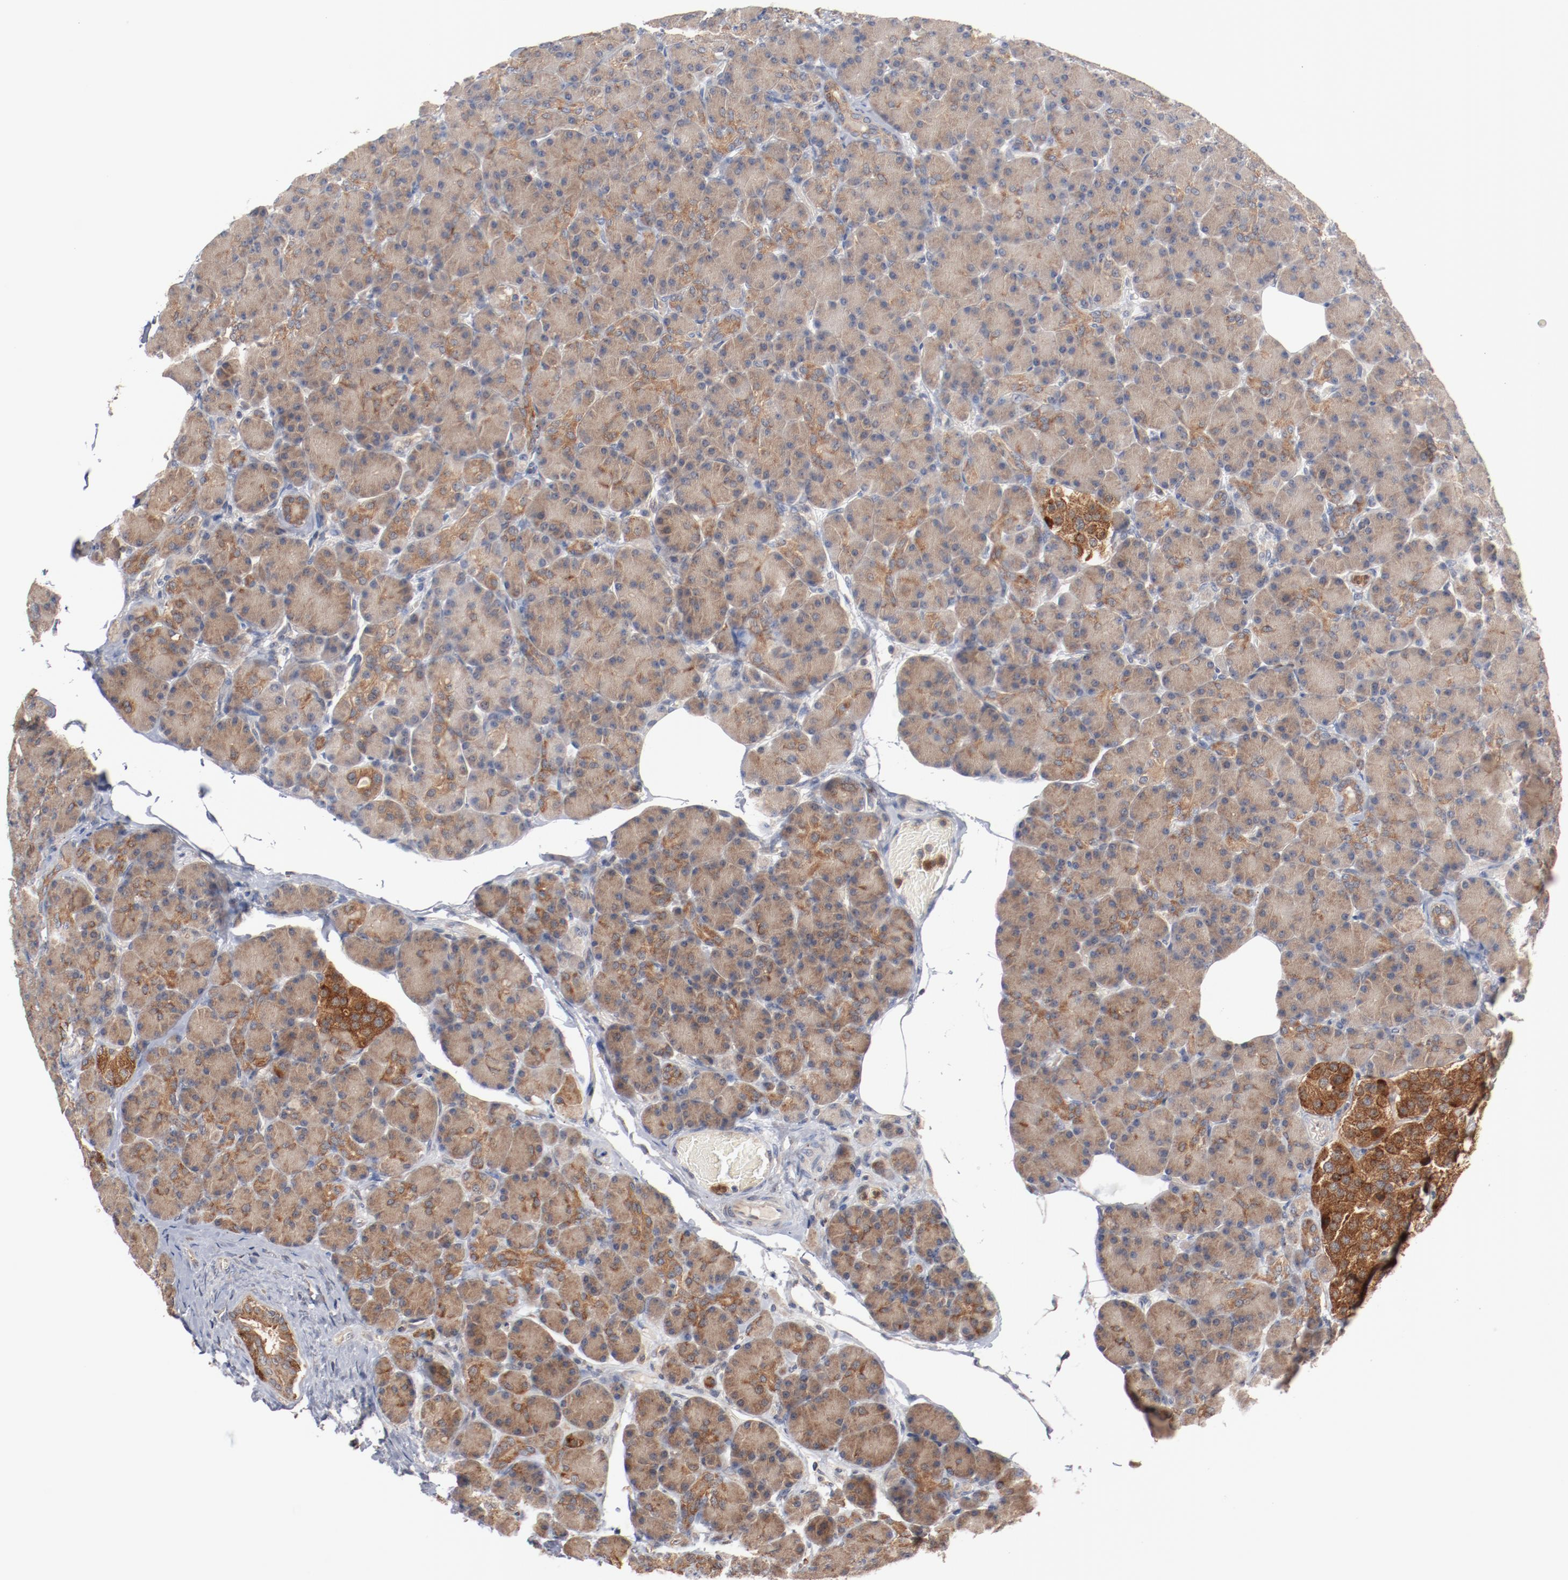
{"staining": {"intensity": "moderate", "quantity": ">75%", "location": "cytoplasmic/membranous"}, "tissue": "pancreas", "cell_type": "Exocrine glandular cells", "image_type": "normal", "snomed": [{"axis": "morphology", "description": "Normal tissue, NOS"}, {"axis": "topography", "description": "Pancreas"}], "caption": "Human pancreas stained for a protein (brown) demonstrates moderate cytoplasmic/membranous positive staining in approximately >75% of exocrine glandular cells.", "gene": "RNASE11", "patient": {"sex": "female", "age": 43}}